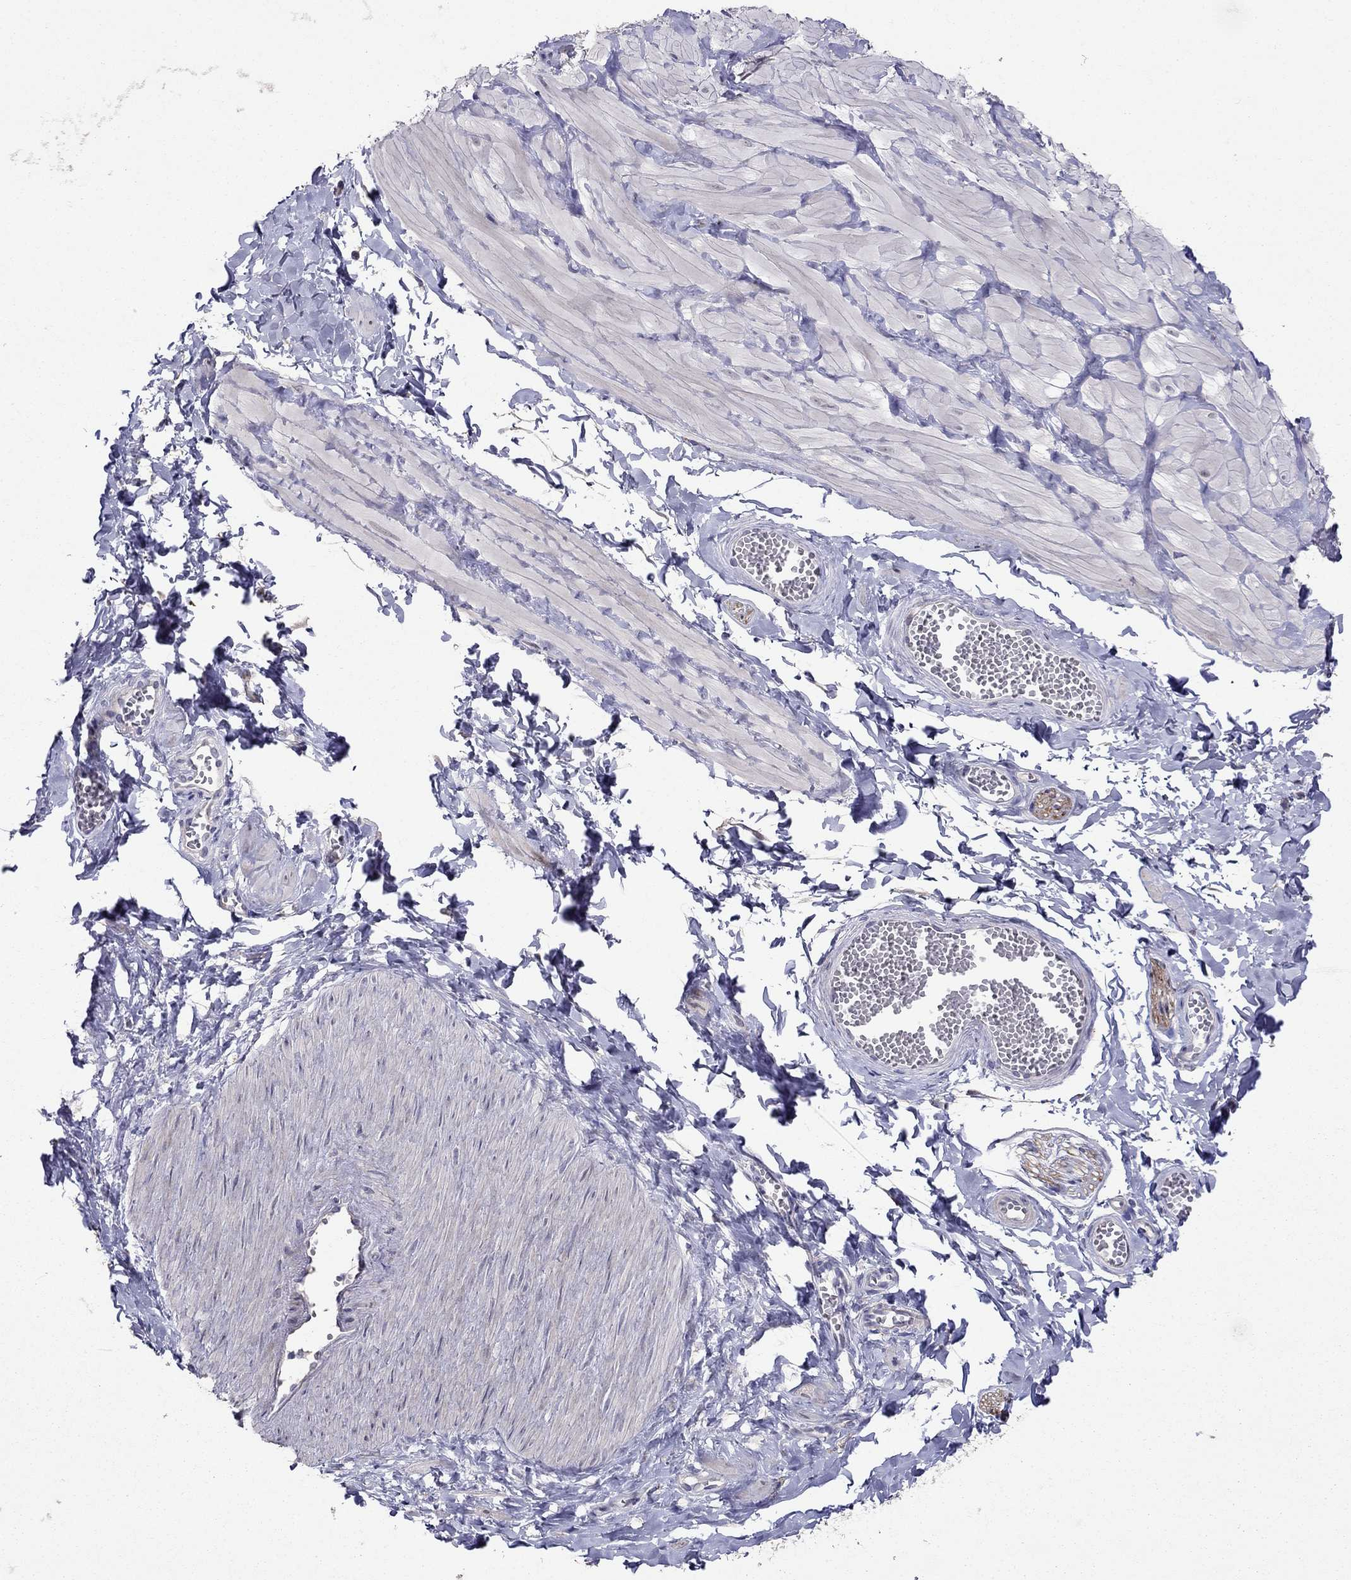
{"staining": {"intensity": "negative", "quantity": "none", "location": "none"}, "tissue": "adipose tissue", "cell_type": "Adipocytes", "image_type": "normal", "snomed": [{"axis": "morphology", "description": "Normal tissue, NOS"}, {"axis": "topography", "description": "Smooth muscle"}, {"axis": "topography", "description": "Peripheral nerve tissue"}], "caption": "High magnification brightfield microscopy of benign adipose tissue stained with DAB (3,3'-diaminobenzidine) (brown) and counterstained with hematoxylin (blue): adipocytes show no significant positivity. (DAB (3,3'-diaminobenzidine) immunohistochemistry visualized using brightfield microscopy, high magnification).", "gene": "MAGEB4", "patient": {"sex": "male", "age": 22}}